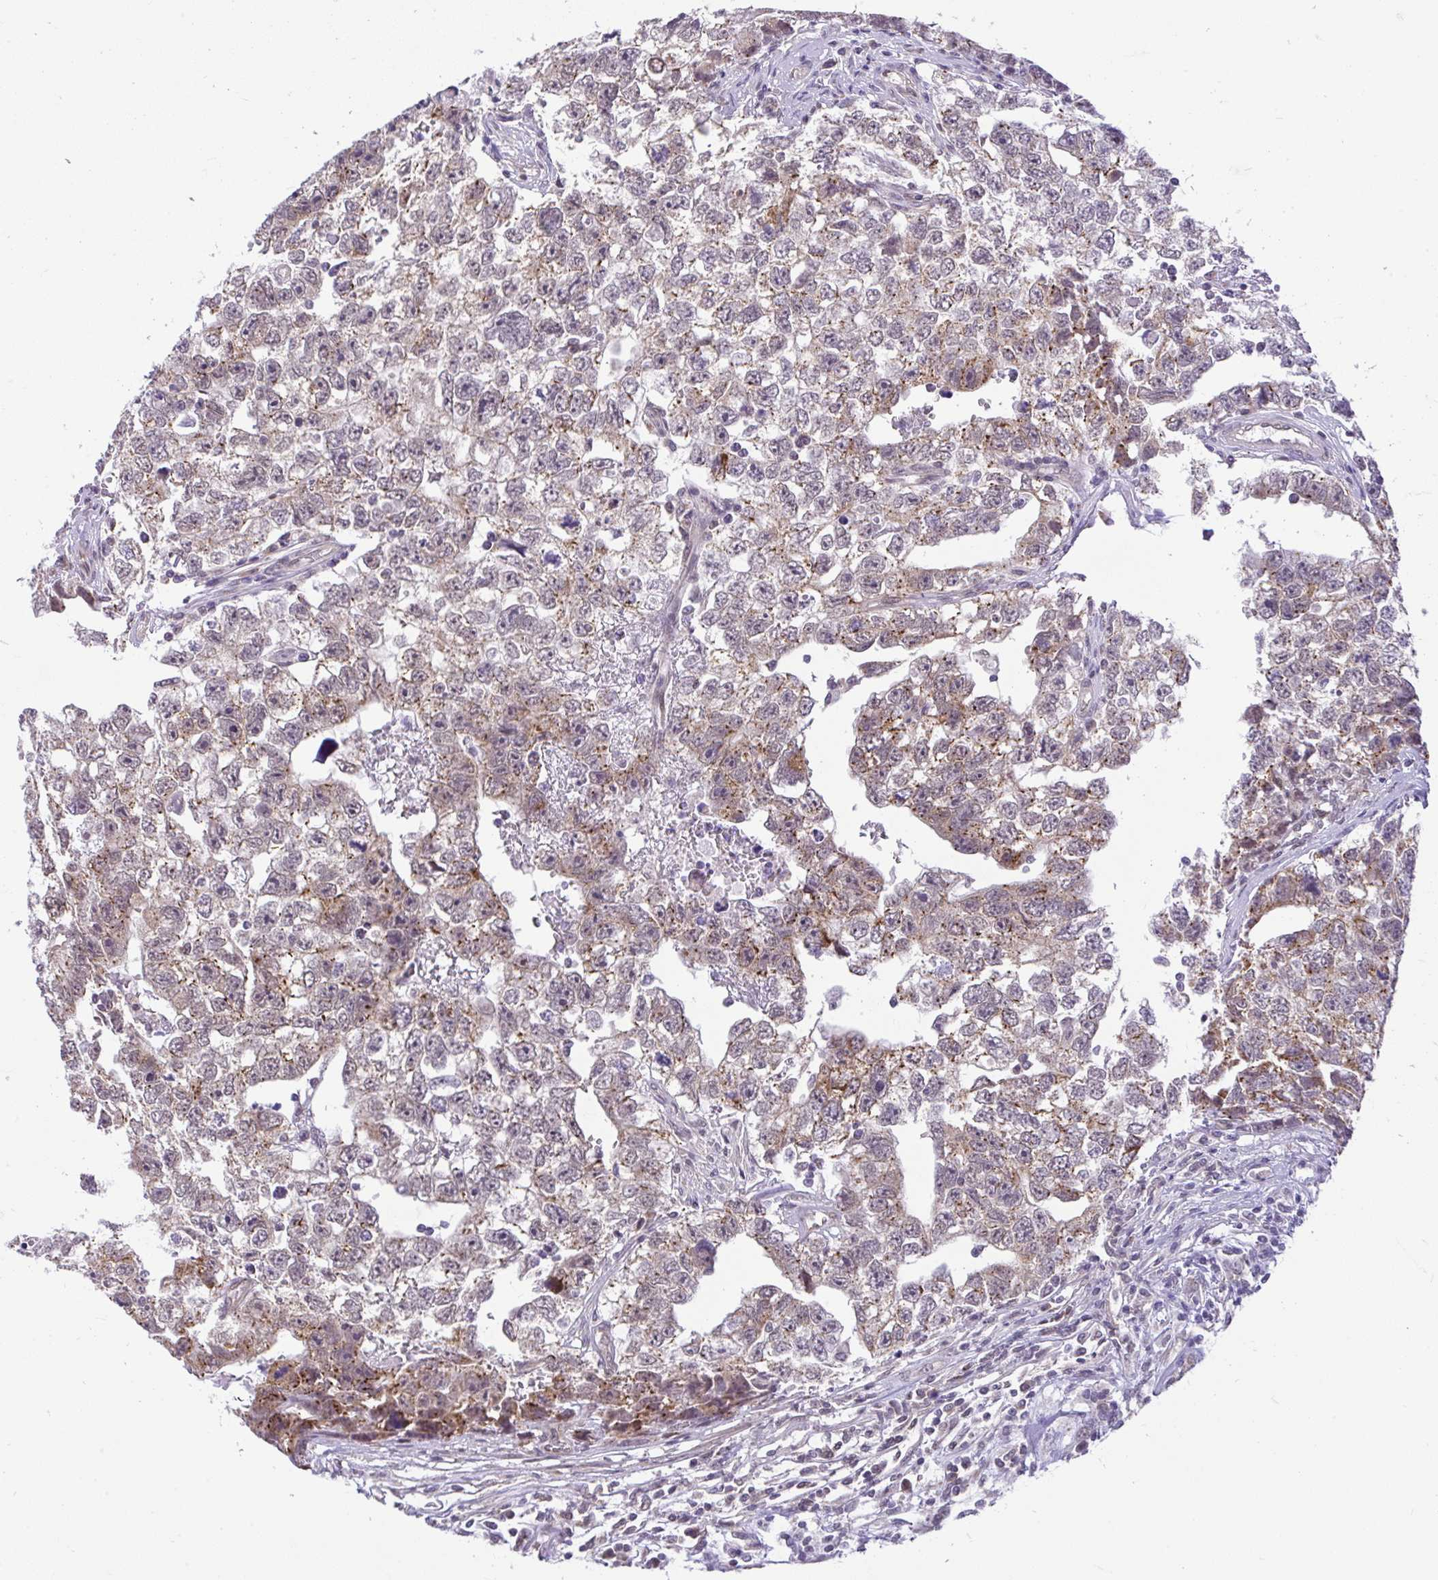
{"staining": {"intensity": "moderate", "quantity": "25%-75%", "location": "cytoplasmic/membranous"}, "tissue": "testis cancer", "cell_type": "Tumor cells", "image_type": "cancer", "snomed": [{"axis": "morphology", "description": "Carcinoma, Embryonal, NOS"}, {"axis": "topography", "description": "Testis"}], "caption": "Immunohistochemical staining of testis cancer (embryonal carcinoma) shows medium levels of moderate cytoplasmic/membranous staining in about 25%-75% of tumor cells. The staining is performed using DAB (3,3'-diaminobenzidine) brown chromogen to label protein expression. The nuclei are counter-stained blue using hematoxylin.", "gene": "PYCR2", "patient": {"sex": "male", "age": 22}}